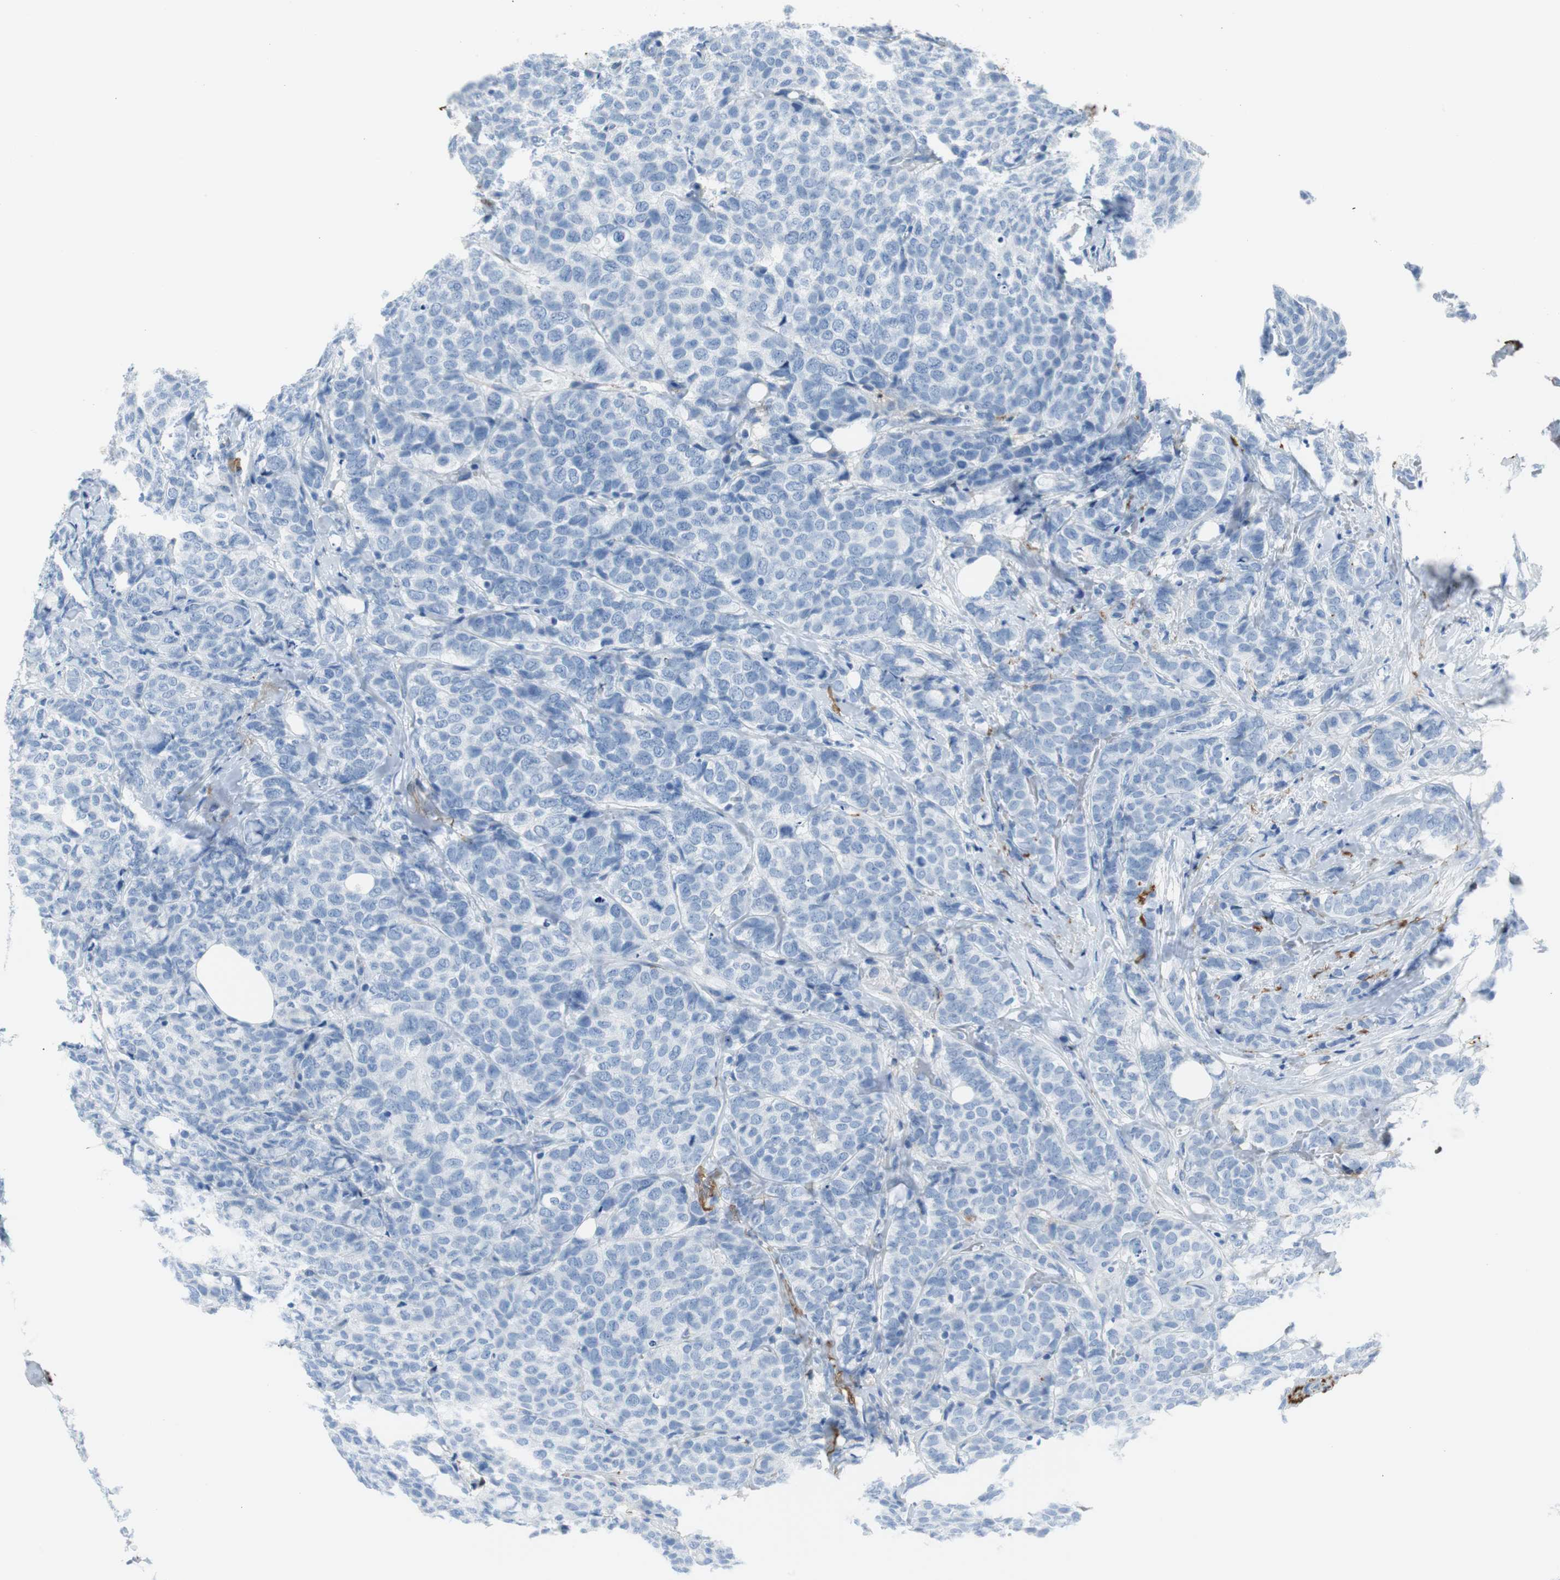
{"staining": {"intensity": "negative", "quantity": "none", "location": "none"}, "tissue": "breast cancer", "cell_type": "Tumor cells", "image_type": "cancer", "snomed": [{"axis": "morphology", "description": "Lobular carcinoma"}, {"axis": "topography", "description": "Breast"}], "caption": "Image shows no protein expression in tumor cells of breast cancer tissue.", "gene": "APCS", "patient": {"sex": "female", "age": 60}}